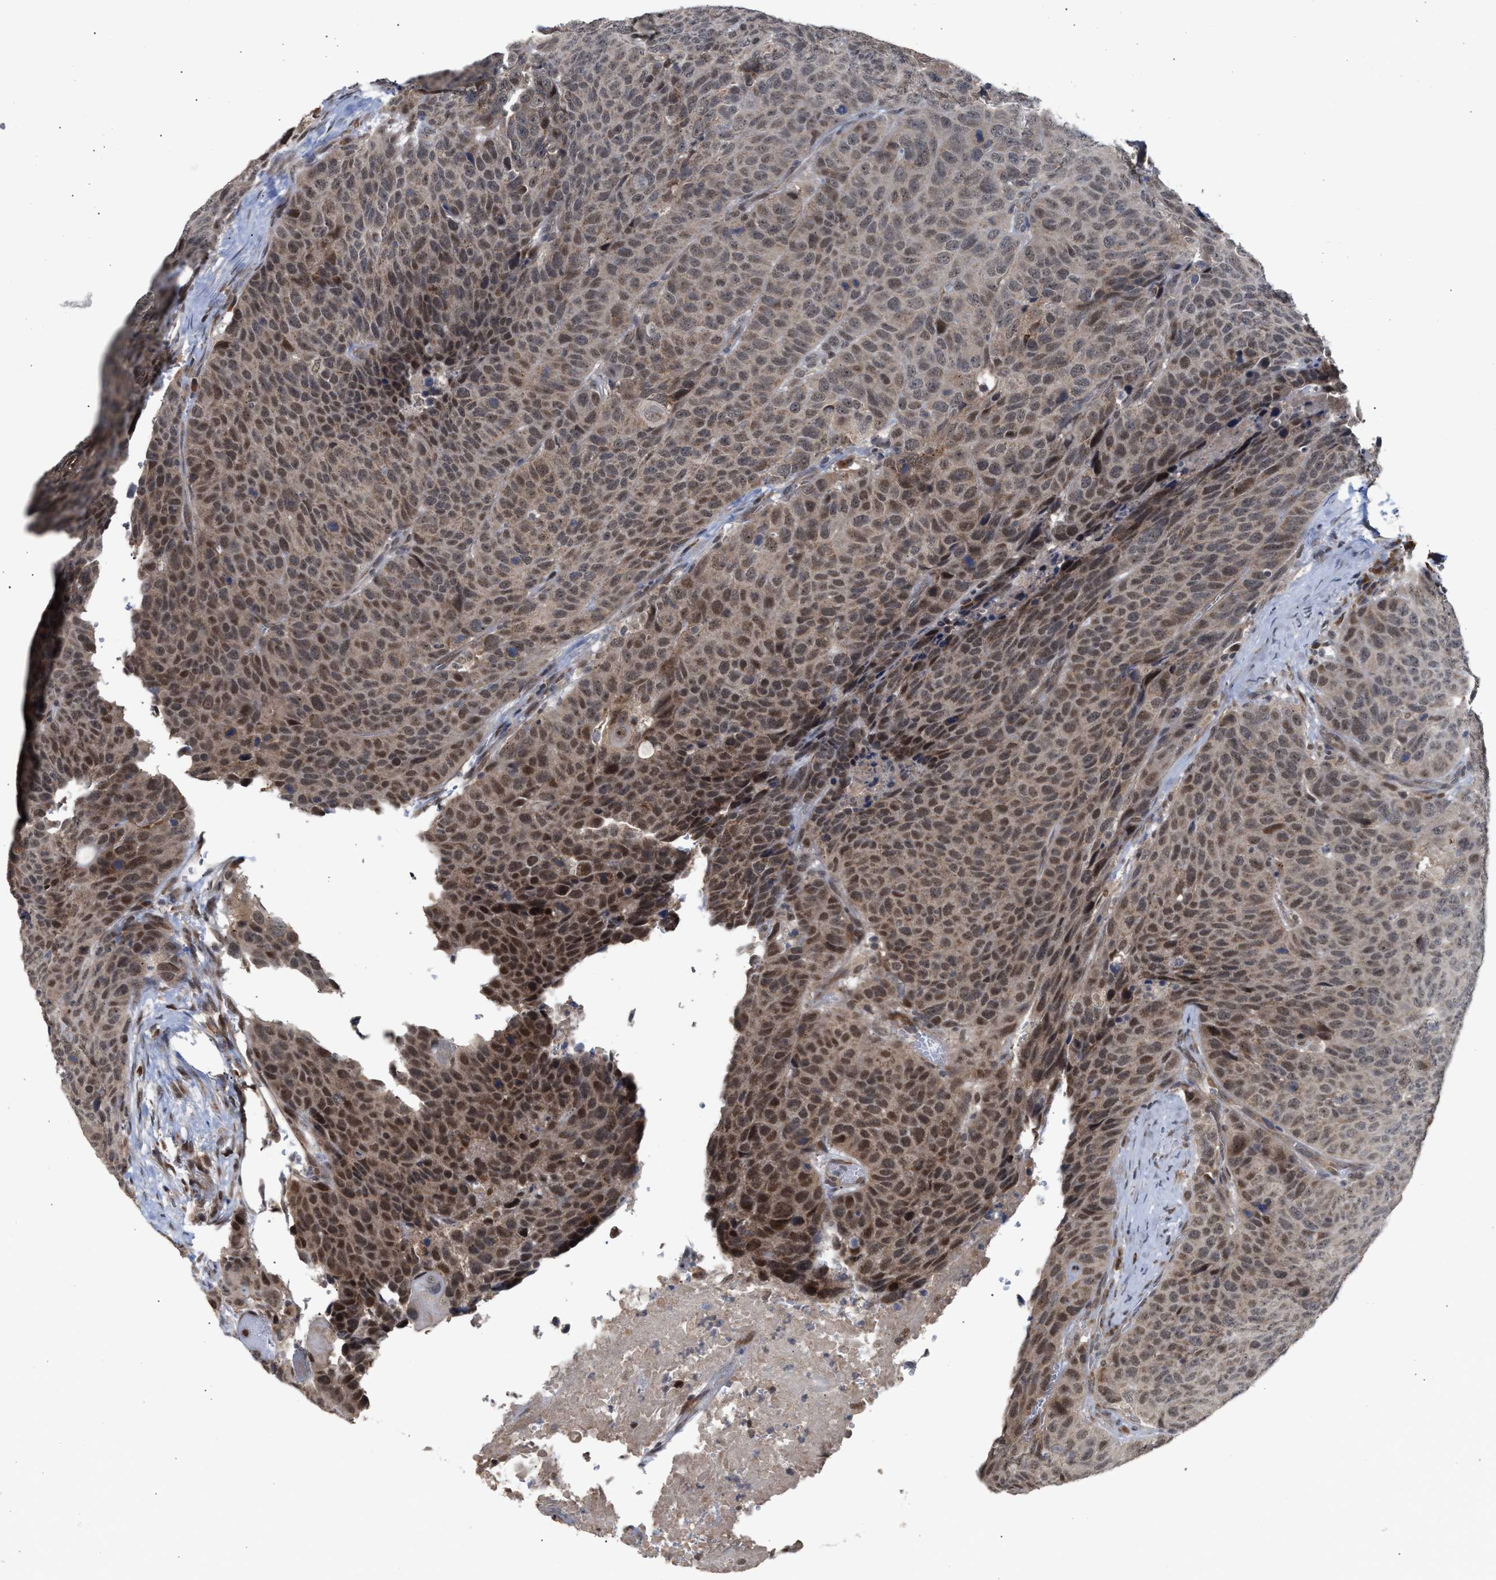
{"staining": {"intensity": "moderate", "quantity": "25%-75%", "location": "cytoplasmic/membranous,nuclear"}, "tissue": "head and neck cancer", "cell_type": "Tumor cells", "image_type": "cancer", "snomed": [{"axis": "morphology", "description": "Squamous cell carcinoma, NOS"}, {"axis": "topography", "description": "Head-Neck"}], "caption": "Squamous cell carcinoma (head and neck) stained with a protein marker reveals moderate staining in tumor cells.", "gene": "MKNK2", "patient": {"sex": "male", "age": 66}}